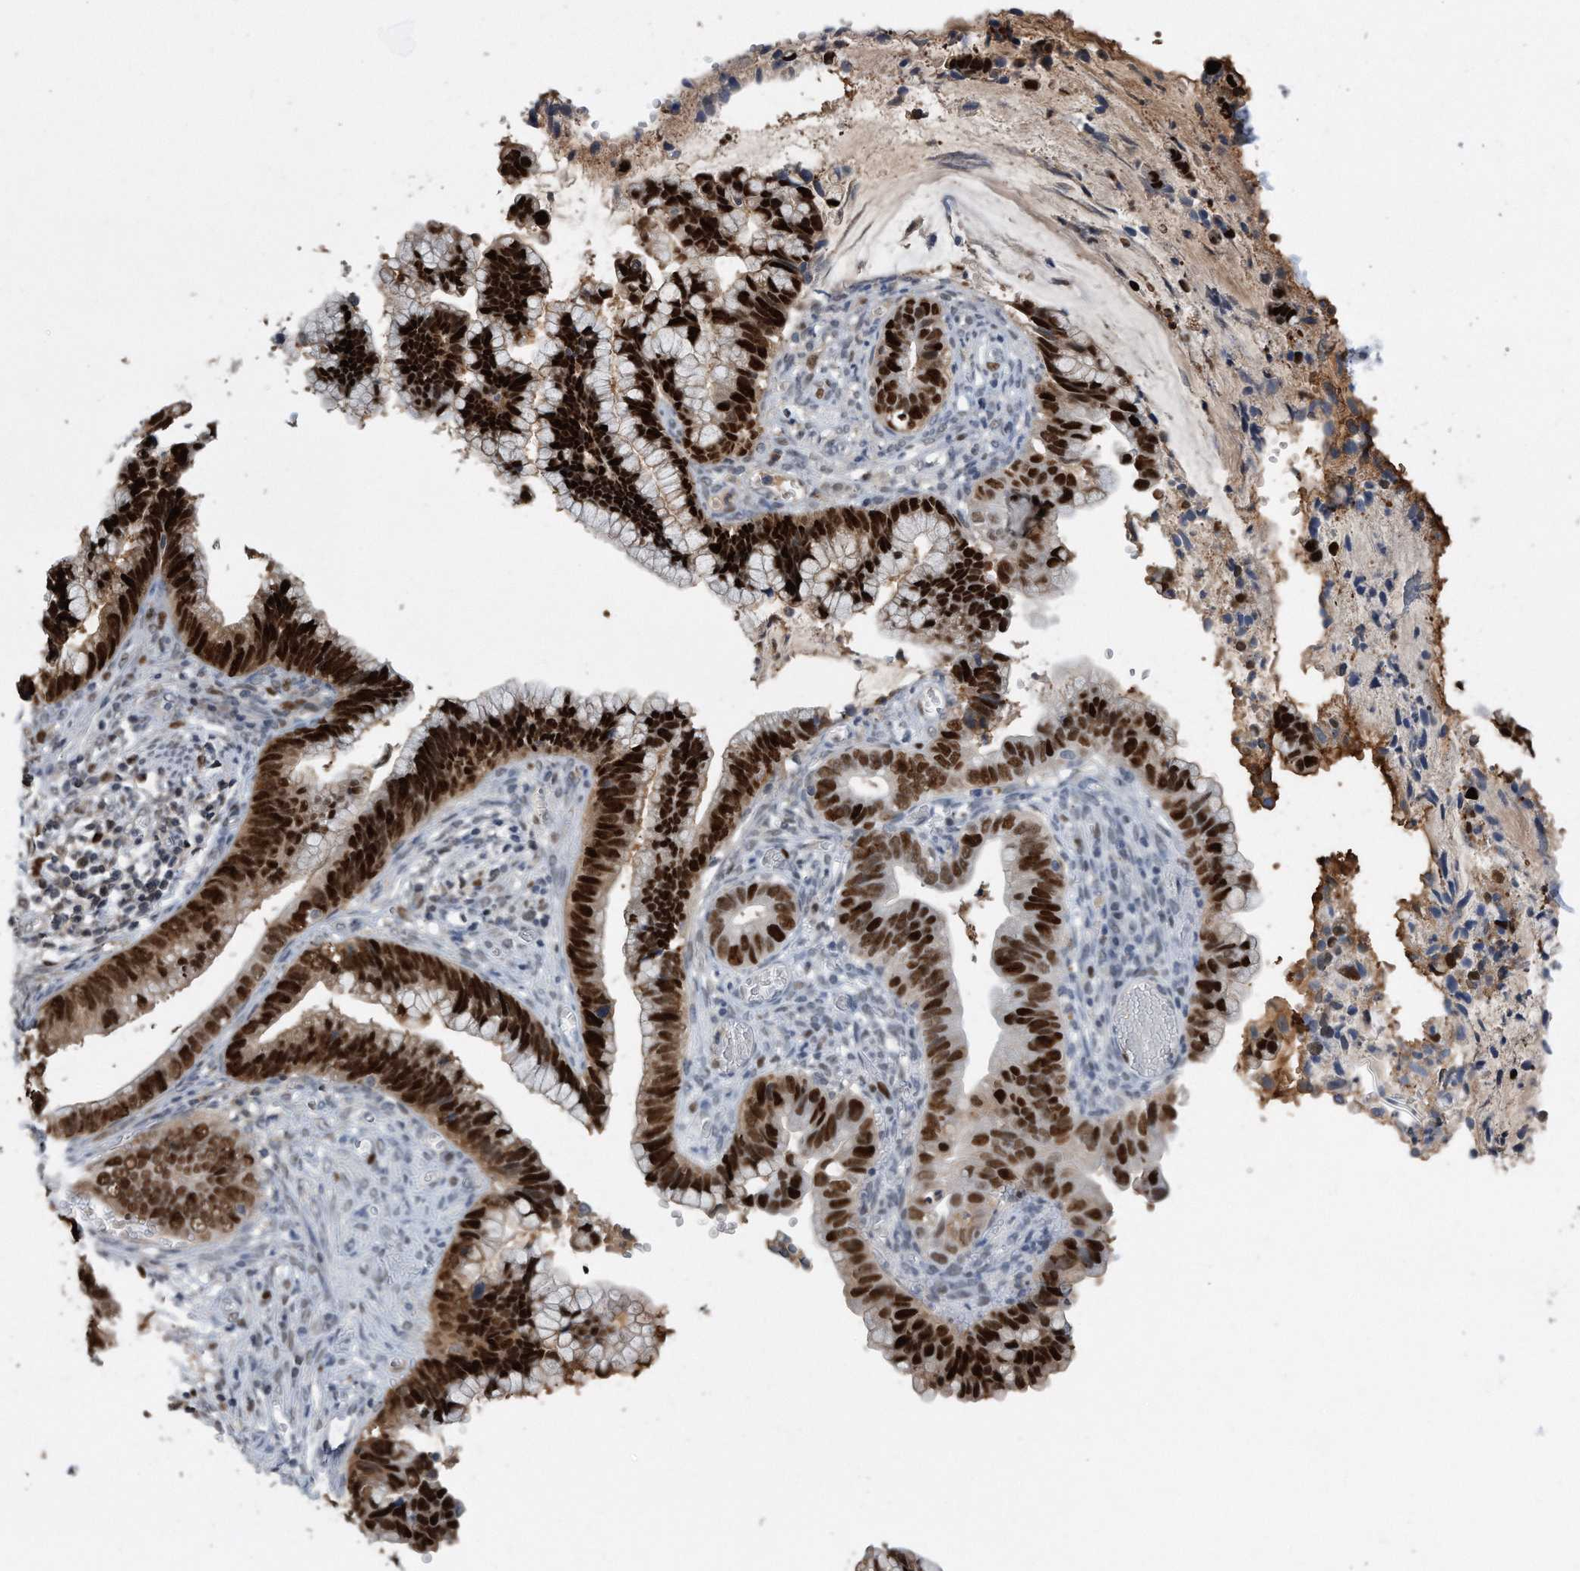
{"staining": {"intensity": "strong", "quantity": ">75%", "location": "nuclear"}, "tissue": "cervical cancer", "cell_type": "Tumor cells", "image_type": "cancer", "snomed": [{"axis": "morphology", "description": "Adenocarcinoma, NOS"}, {"axis": "topography", "description": "Cervix"}], "caption": "Tumor cells demonstrate high levels of strong nuclear positivity in approximately >75% of cells in cervical cancer. (DAB IHC, brown staining for protein, blue staining for nuclei).", "gene": "PCNA", "patient": {"sex": "female", "age": 44}}